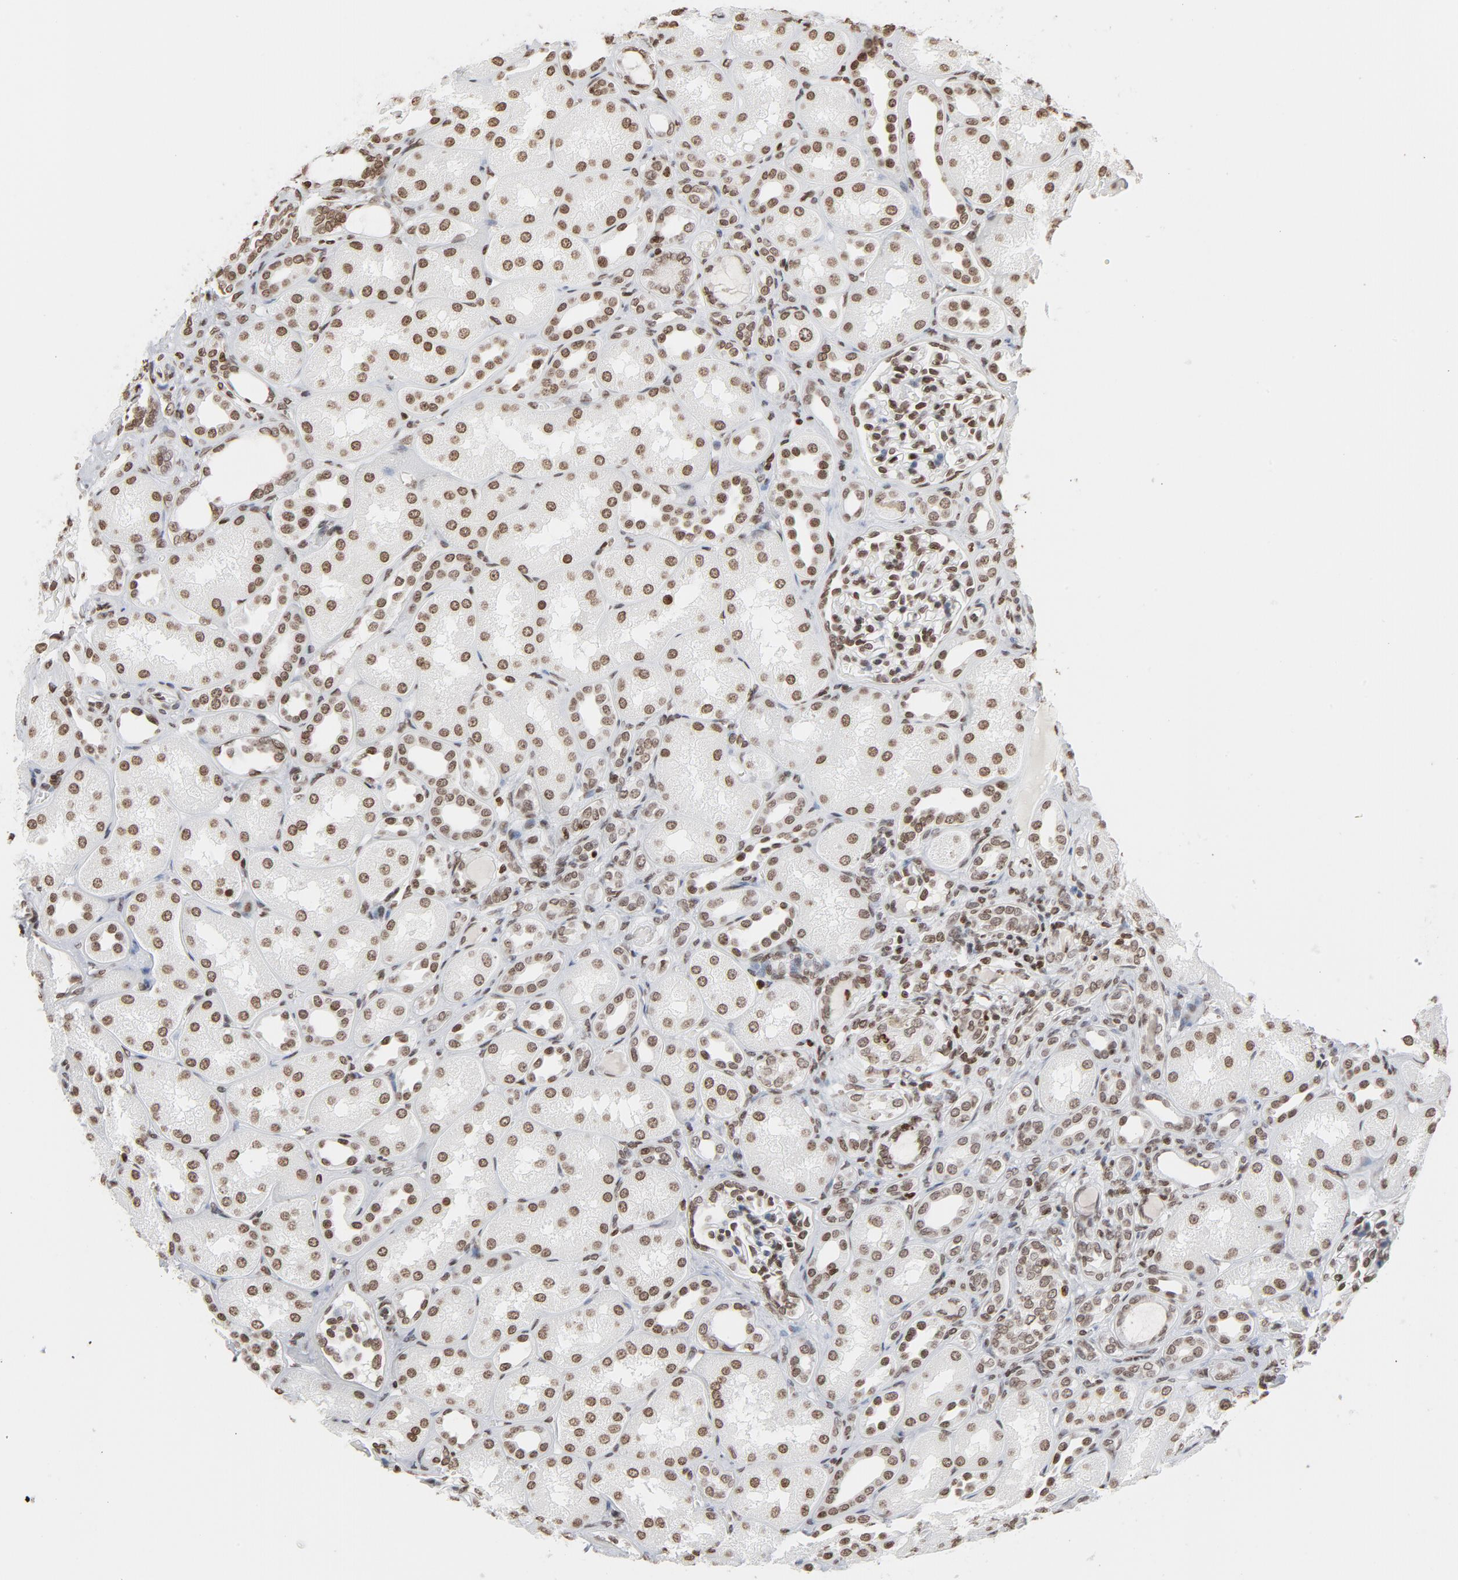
{"staining": {"intensity": "strong", "quantity": ">75%", "location": "nuclear"}, "tissue": "kidney", "cell_type": "Cells in glomeruli", "image_type": "normal", "snomed": [{"axis": "morphology", "description": "Normal tissue, NOS"}, {"axis": "topography", "description": "Kidney"}], "caption": "A brown stain highlights strong nuclear staining of a protein in cells in glomeruli of unremarkable kidney. Immunohistochemistry (ihc) stains the protein in brown and the nuclei are stained blue.", "gene": "H2AC12", "patient": {"sex": "male", "age": 7}}